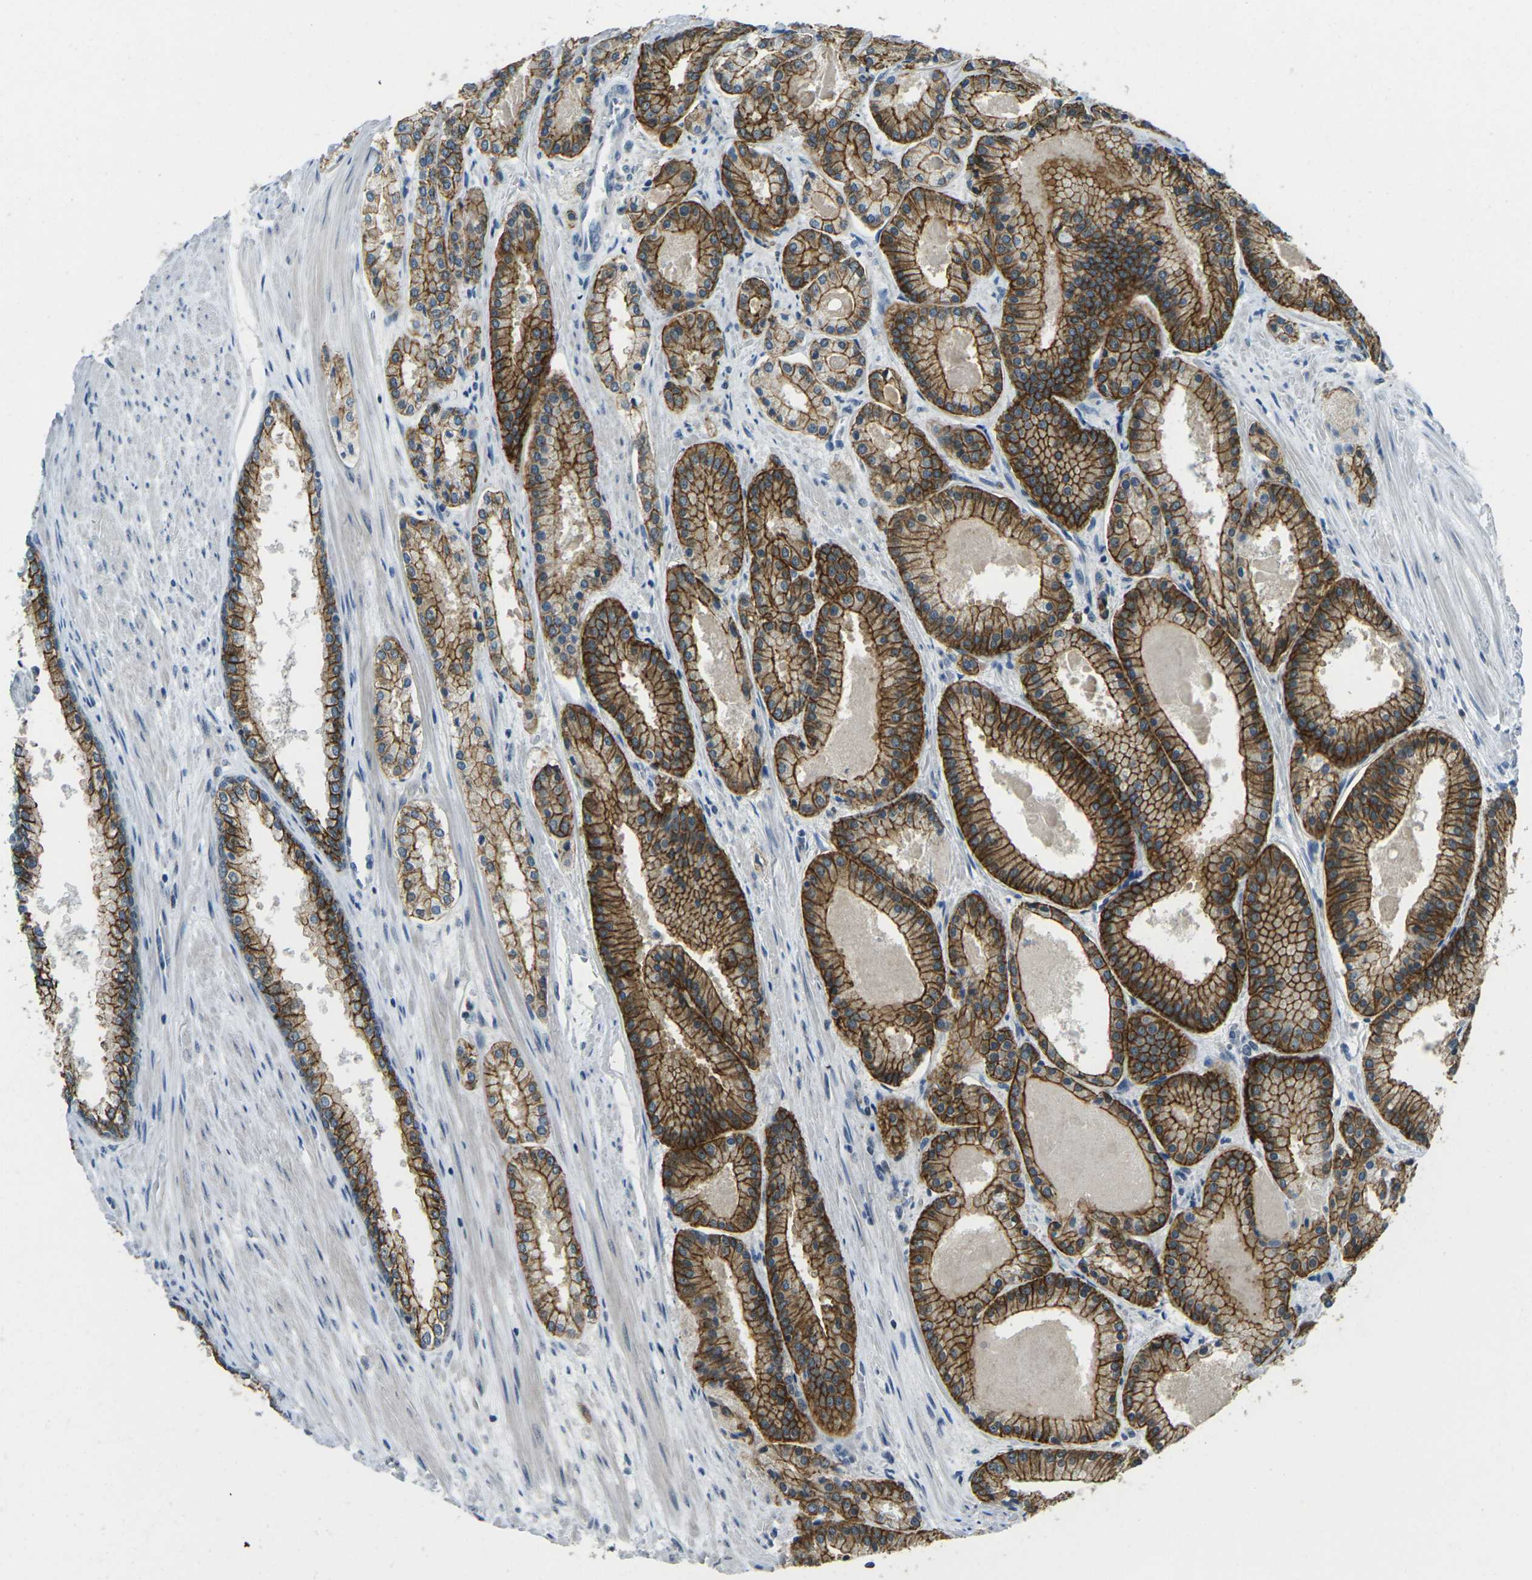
{"staining": {"intensity": "strong", "quantity": ">75%", "location": "cytoplasmic/membranous"}, "tissue": "prostate cancer", "cell_type": "Tumor cells", "image_type": "cancer", "snomed": [{"axis": "morphology", "description": "Adenocarcinoma, Low grade"}, {"axis": "topography", "description": "Prostate"}], "caption": "Protein expression analysis of prostate cancer (adenocarcinoma (low-grade)) displays strong cytoplasmic/membranous staining in approximately >75% of tumor cells.", "gene": "SPTBN2", "patient": {"sex": "male", "age": 59}}